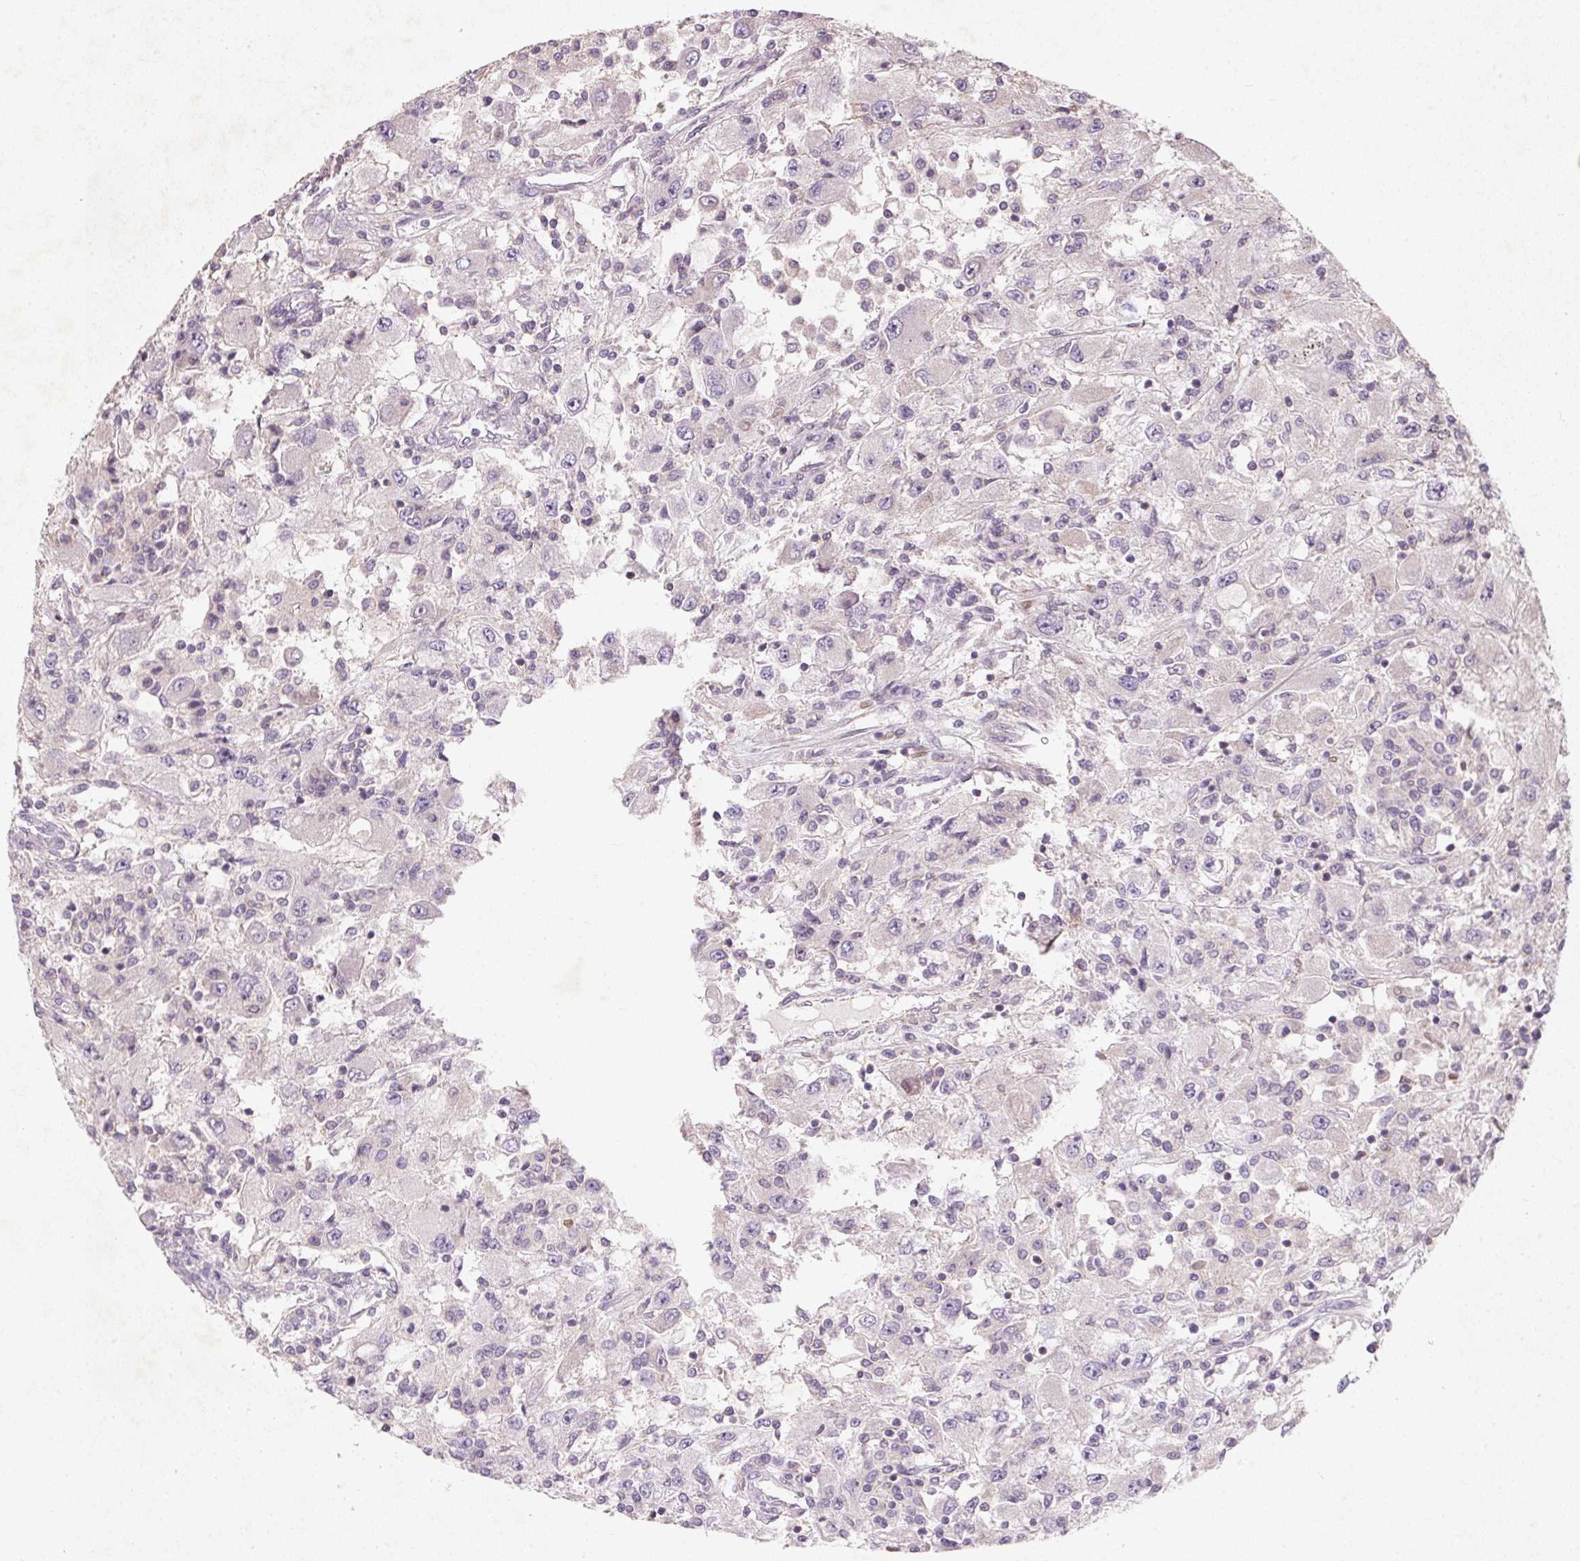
{"staining": {"intensity": "negative", "quantity": "none", "location": "none"}, "tissue": "renal cancer", "cell_type": "Tumor cells", "image_type": "cancer", "snomed": [{"axis": "morphology", "description": "Adenocarcinoma, NOS"}, {"axis": "topography", "description": "Kidney"}], "caption": "This photomicrograph is of adenocarcinoma (renal) stained with immunohistochemistry to label a protein in brown with the nuclei are counter-stained blue. There is no expression in tumor cells.", "gene": "KCNK15", "patient": {"sex": "female", "age": 67}}